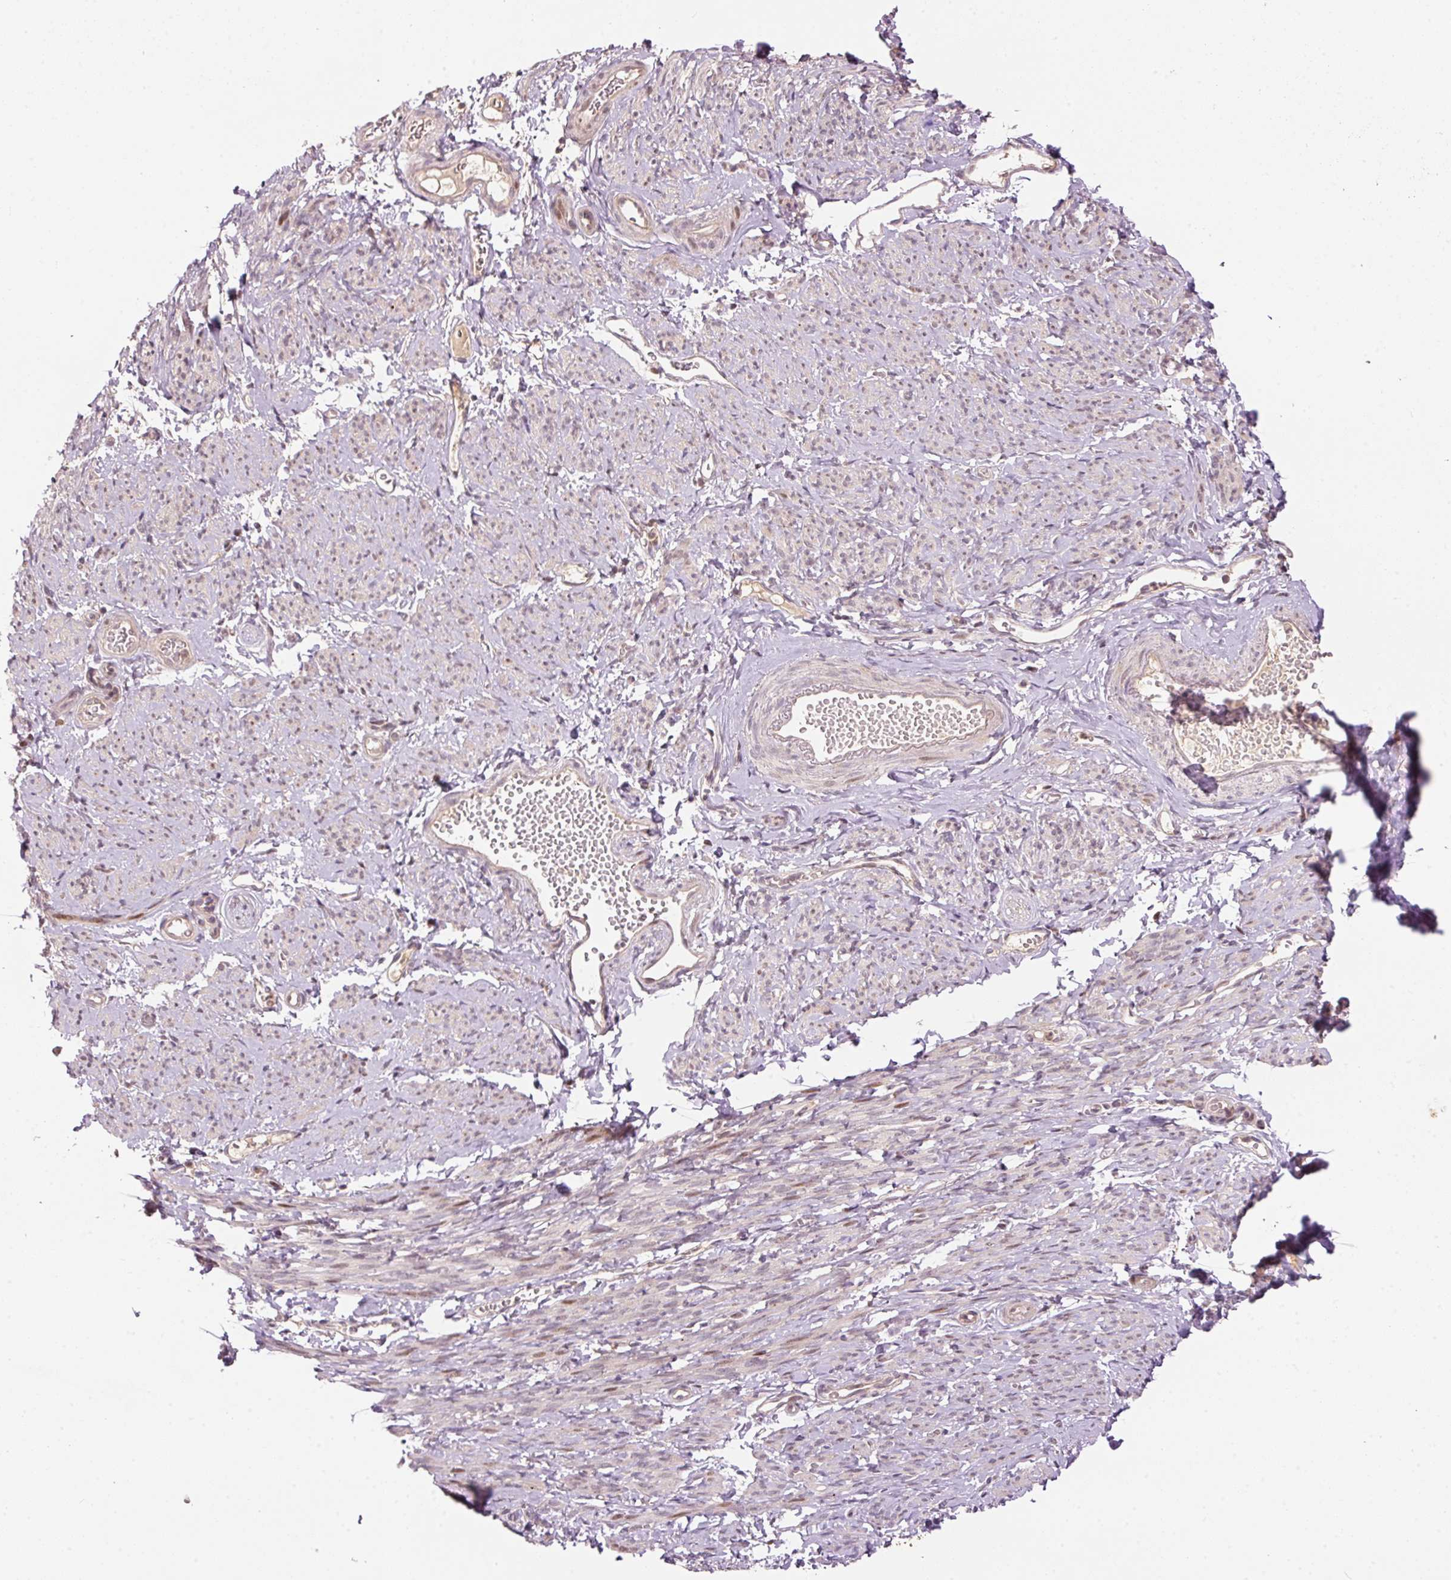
{"staining": {"intensity": "weak", "quantity": "25%-75%", "location": "nuclear"}, "tissue": "smooth muscle", "cell_type": "Smooth muscle cells", "image_type": "normal", "snomed": [{"axis": "morphology", "description": "Normal tissue, NOS"}, {"axis": "topography", "description": "Smooth muscle"}], "caption": "An IHC photomicrograph of benign tissue is shown. Protein staining in brown shows weak nuclear positivity in smooth muscle within smooth muscle cells.", "gene": "PCDHB1", "patient": {"sex": "female", "age": 65}}